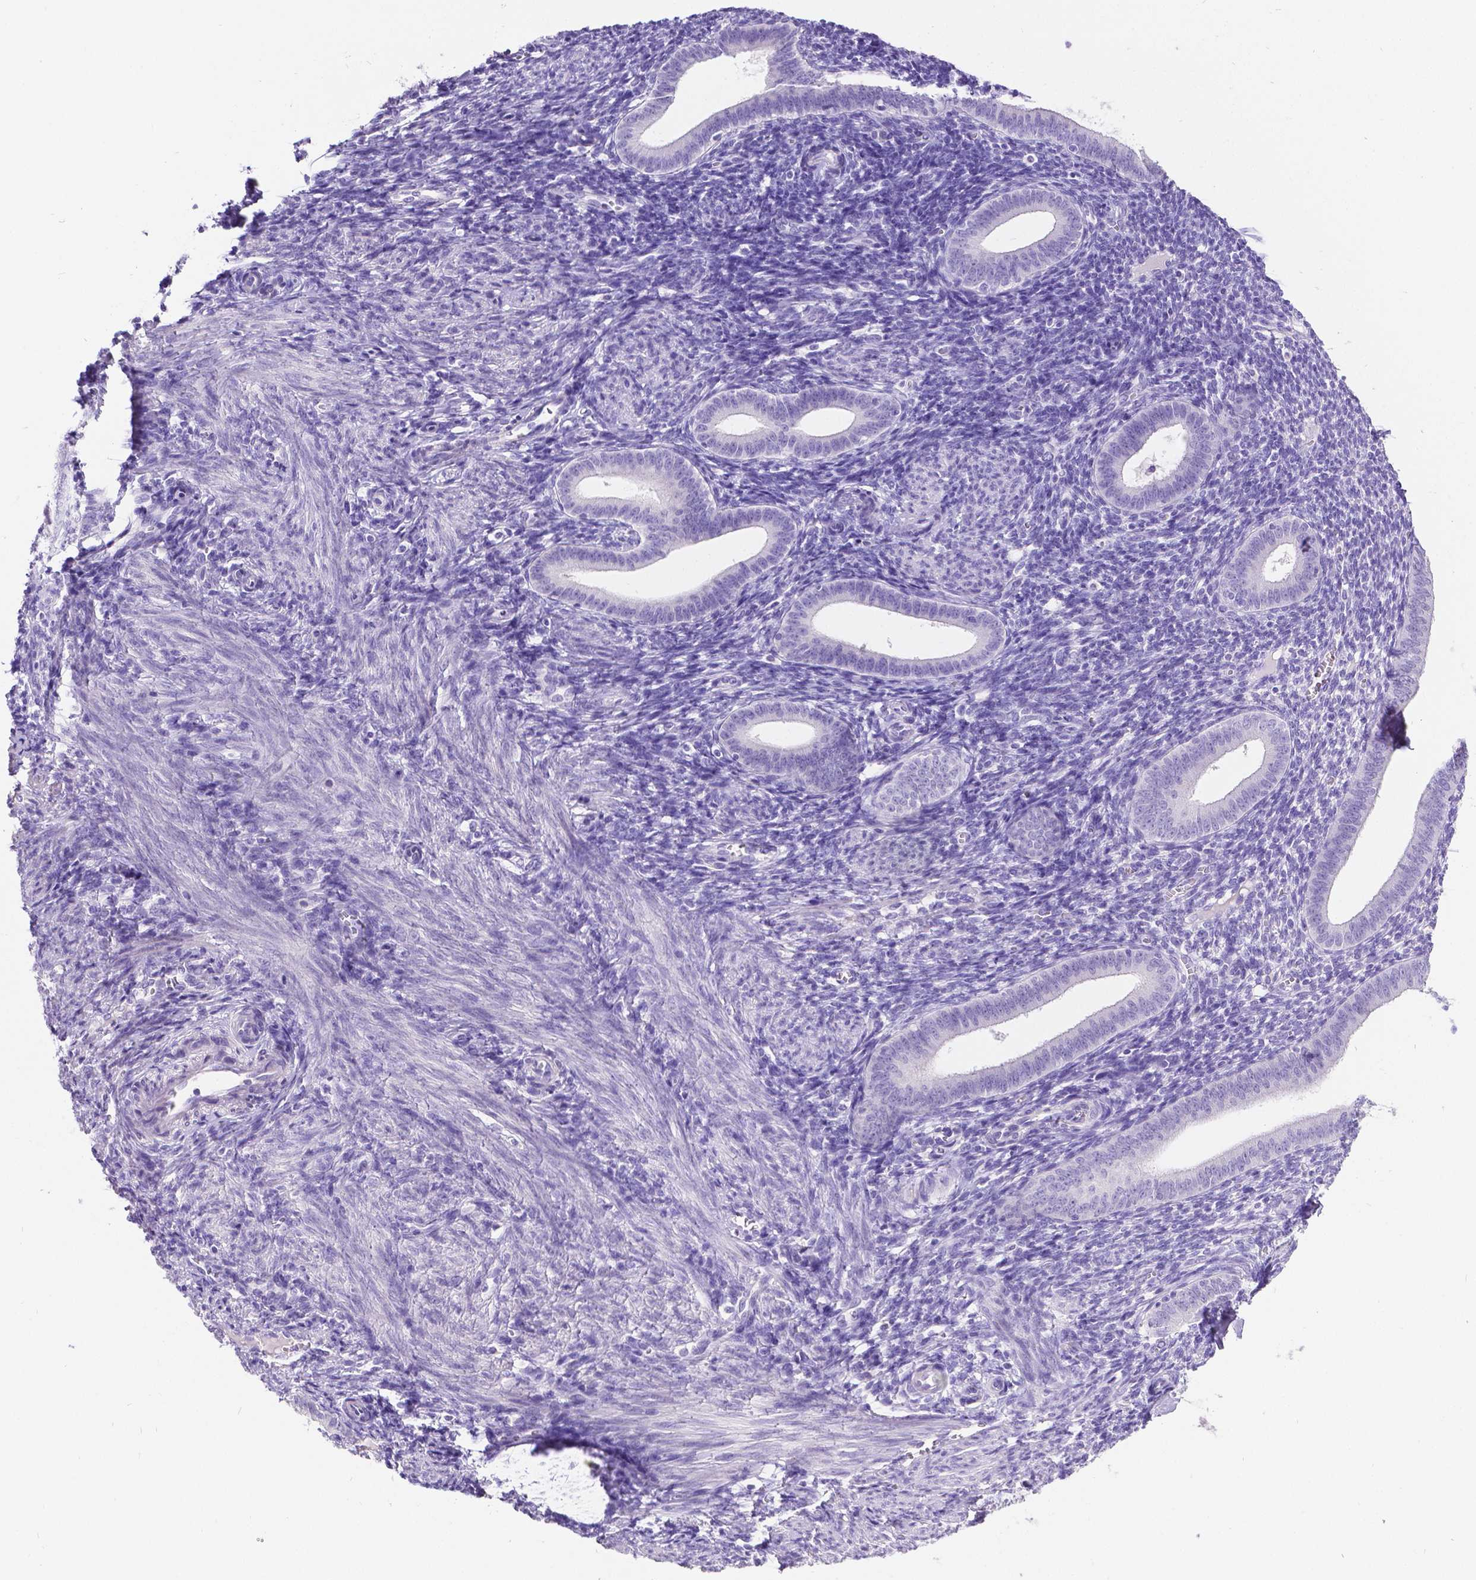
{"staining": {"intensity": "negative", "quantity": "none", "location": "none"}, "tissue": "endometrium", "cell_type": "Cells in endometrial stroma", "image_type": "normal", "snomed": [{"axis": "morphology", "description": "Normal tissue, NOS"}, {"axis": "topography", "description": "Endometrium"}], "caption": "There is no significant positivity in cells in endometrial stroma of endometrium. Nuclei are stained in blue.", "gene": "SATB2", "patient": {"sex": "female", "age": 25}}